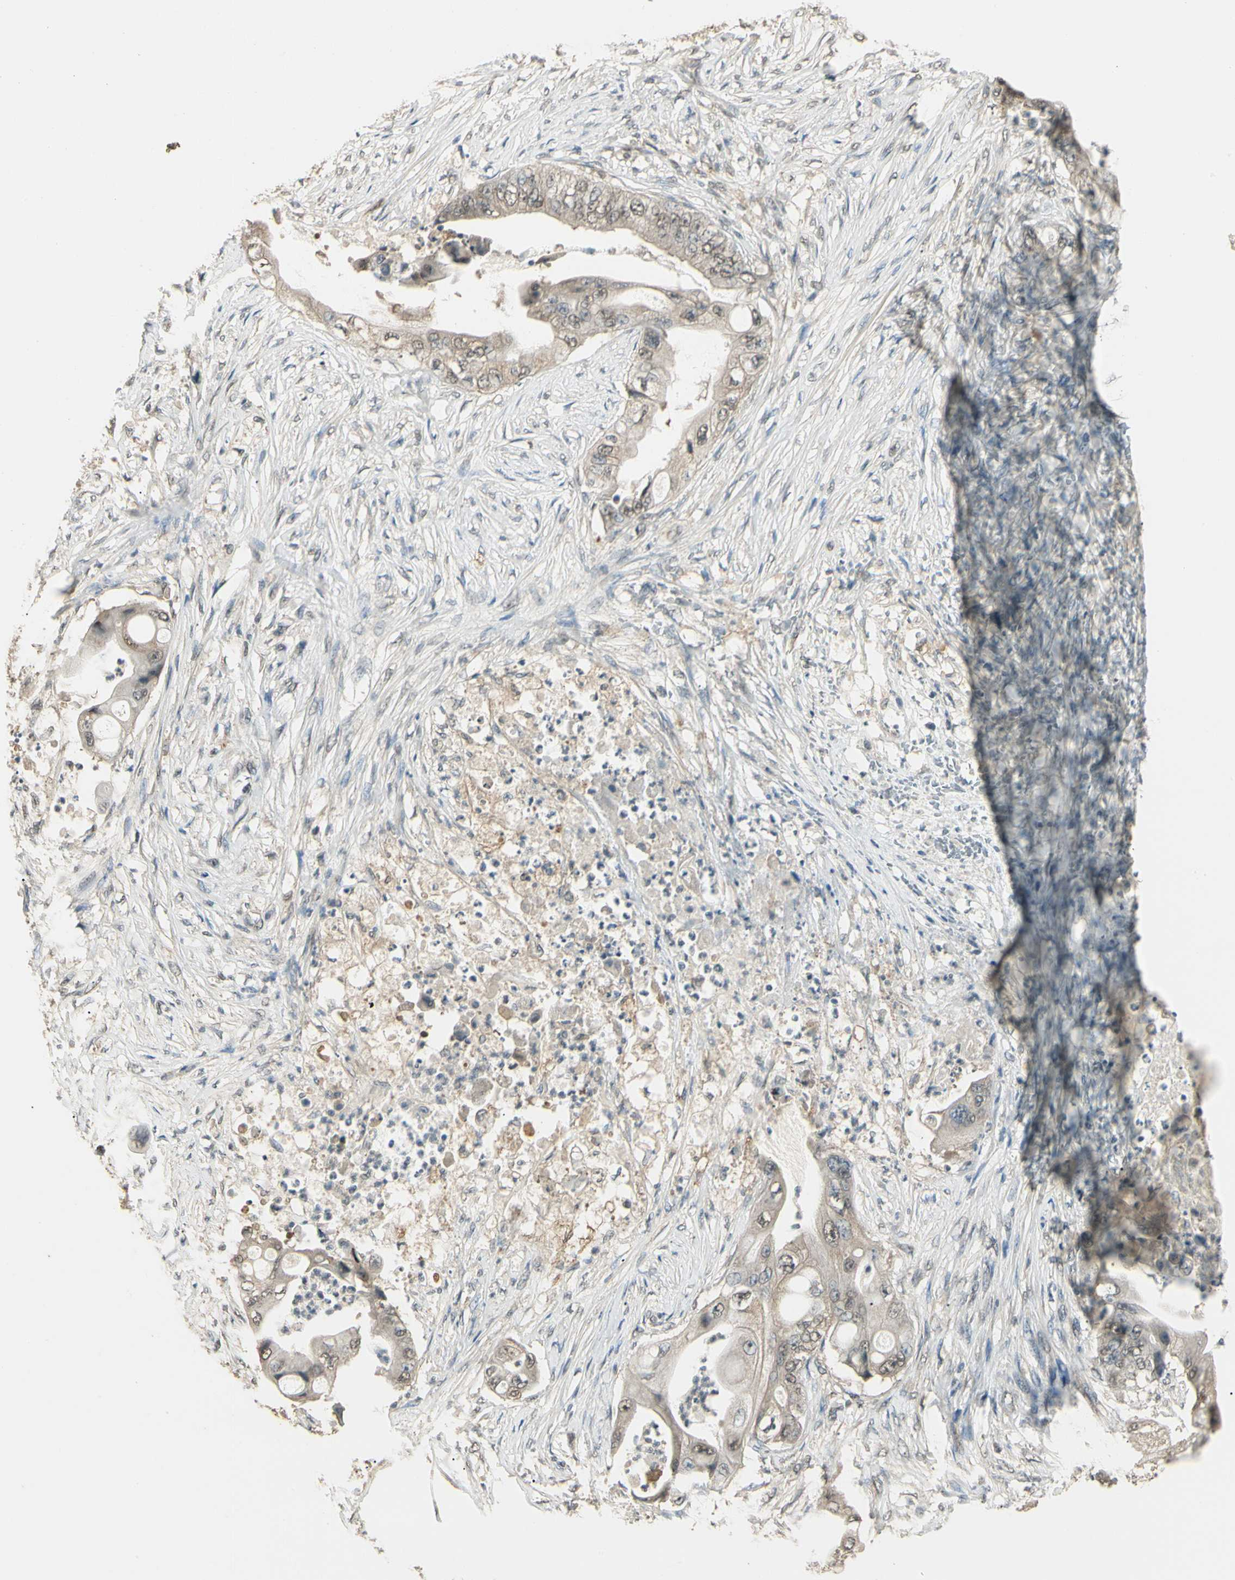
{"staining": {"intensity": "weak", "quantity": ">75%", "location": "cytoplasmic/membranous"}, "tissue": "stomach cancer", "cell_type": "Tumor cells", "image_type": "cancer", "snomed": [{"axis": "morphology", "description": "Adenocarcinoma, NOS"}, {"axis": "topography", "description": "Stomach"}], "caption": "Brown immunohistochemical staining in human stomach cancer reveals weak cytoplasmic/membranous expression in about >75% of tumor cells.", "gene": "SGCA", "patient": {"sex": "female", "age": 73}}